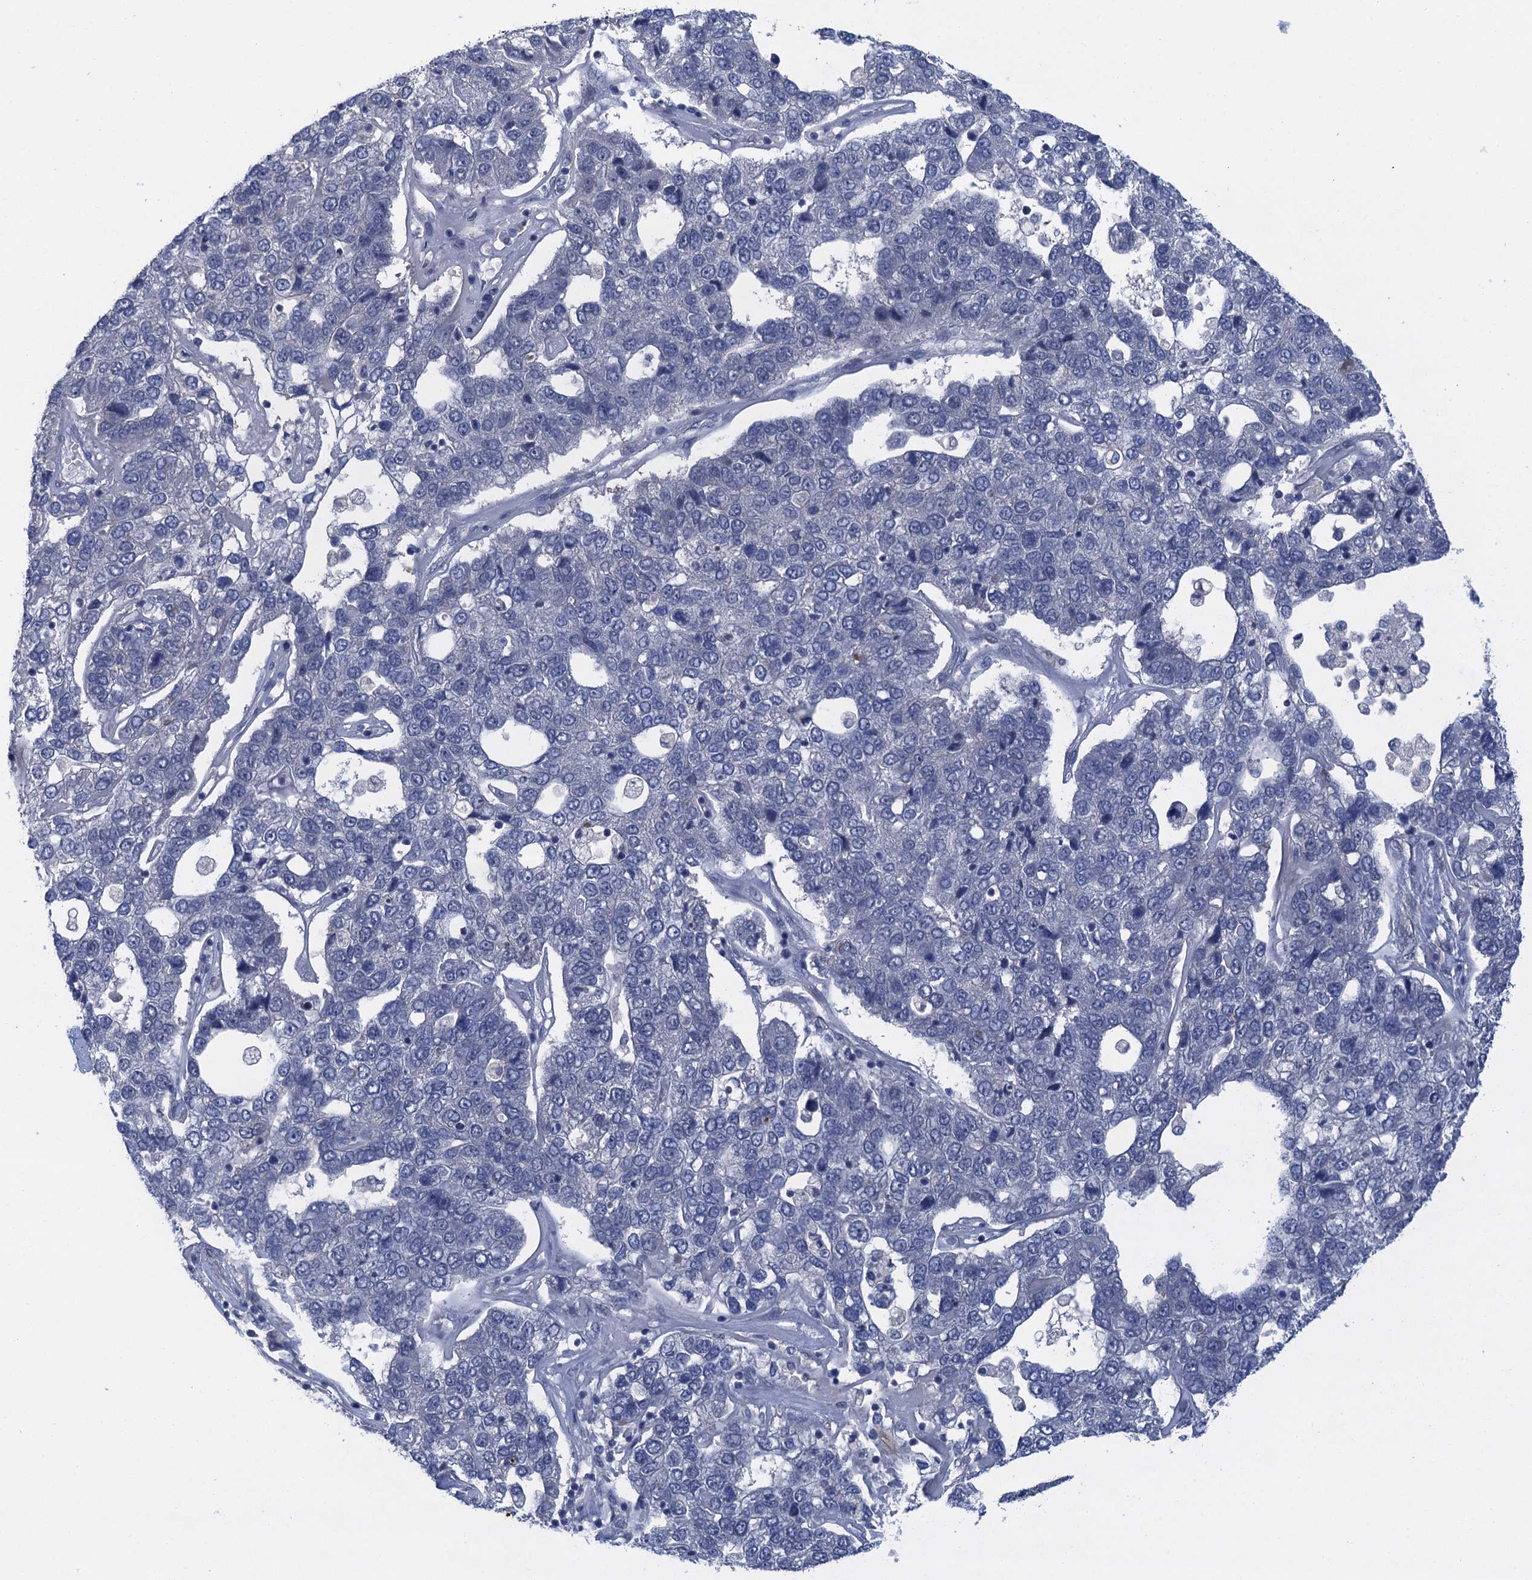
{"staining": {"intensity": "negative", "quantity": "none", "location": "none"}, "tissue": "pancreatic cancer", "cell_type": "Tumor cells", "image_type": "cancer", "snomed": [{"axis": "morphology", "description": "Adenocarcinoma, NOS"}, {"axis": "topography", "description": "Pancreas"}], "caption": "Tumor cells show no significant protein expression in pancreatic cancer (adenocarcinoma). (DAB (3,3'-diaminobenzidine) immunohistochemistry (IHC), high magnification).", "gene": "MRFAP1", "patient": {"sex": "female", "age": 61}}